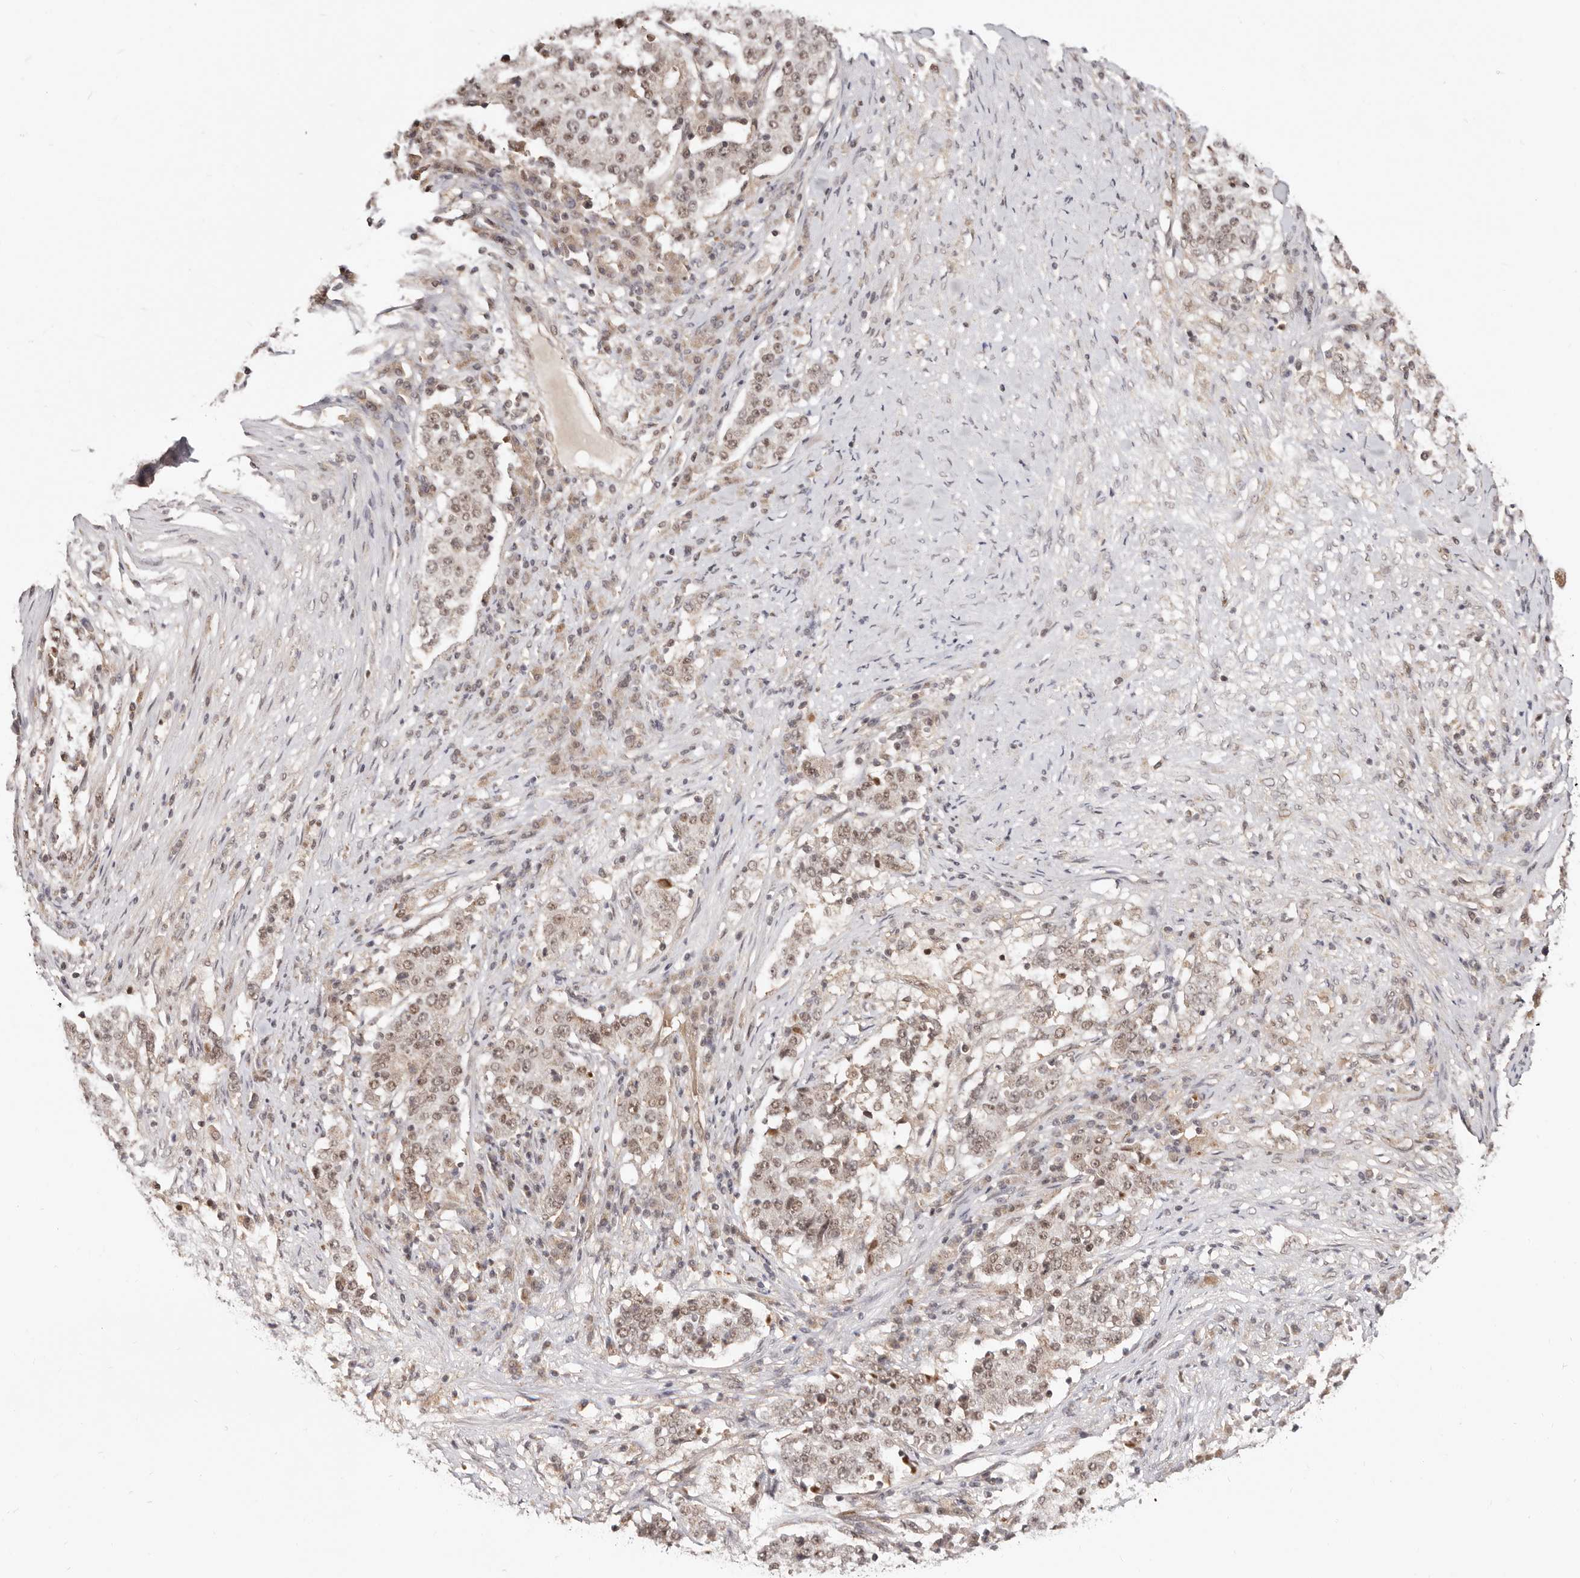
{"staining": {"intensity": "moderate", "quantity": ">75%", "location": "nuclear"}, "tissue": "stomach cancer", "cell_type": "Tumor cells", "image_type": "cancer", "snomed": [{"axis": "morphology", "description": "Adenocarcinoma, NOS"}, {"axis": "topography", "description": "Stomach"}], "caption": "Moderate nuclear protein staining is identified in about >75% of tumor cells in adenocarcinoma (stomach). (Brightfield microscopy of DAB IHC at high magnification).", "gene": "MED8", "patient": {"sex": "male", "age": 59}}